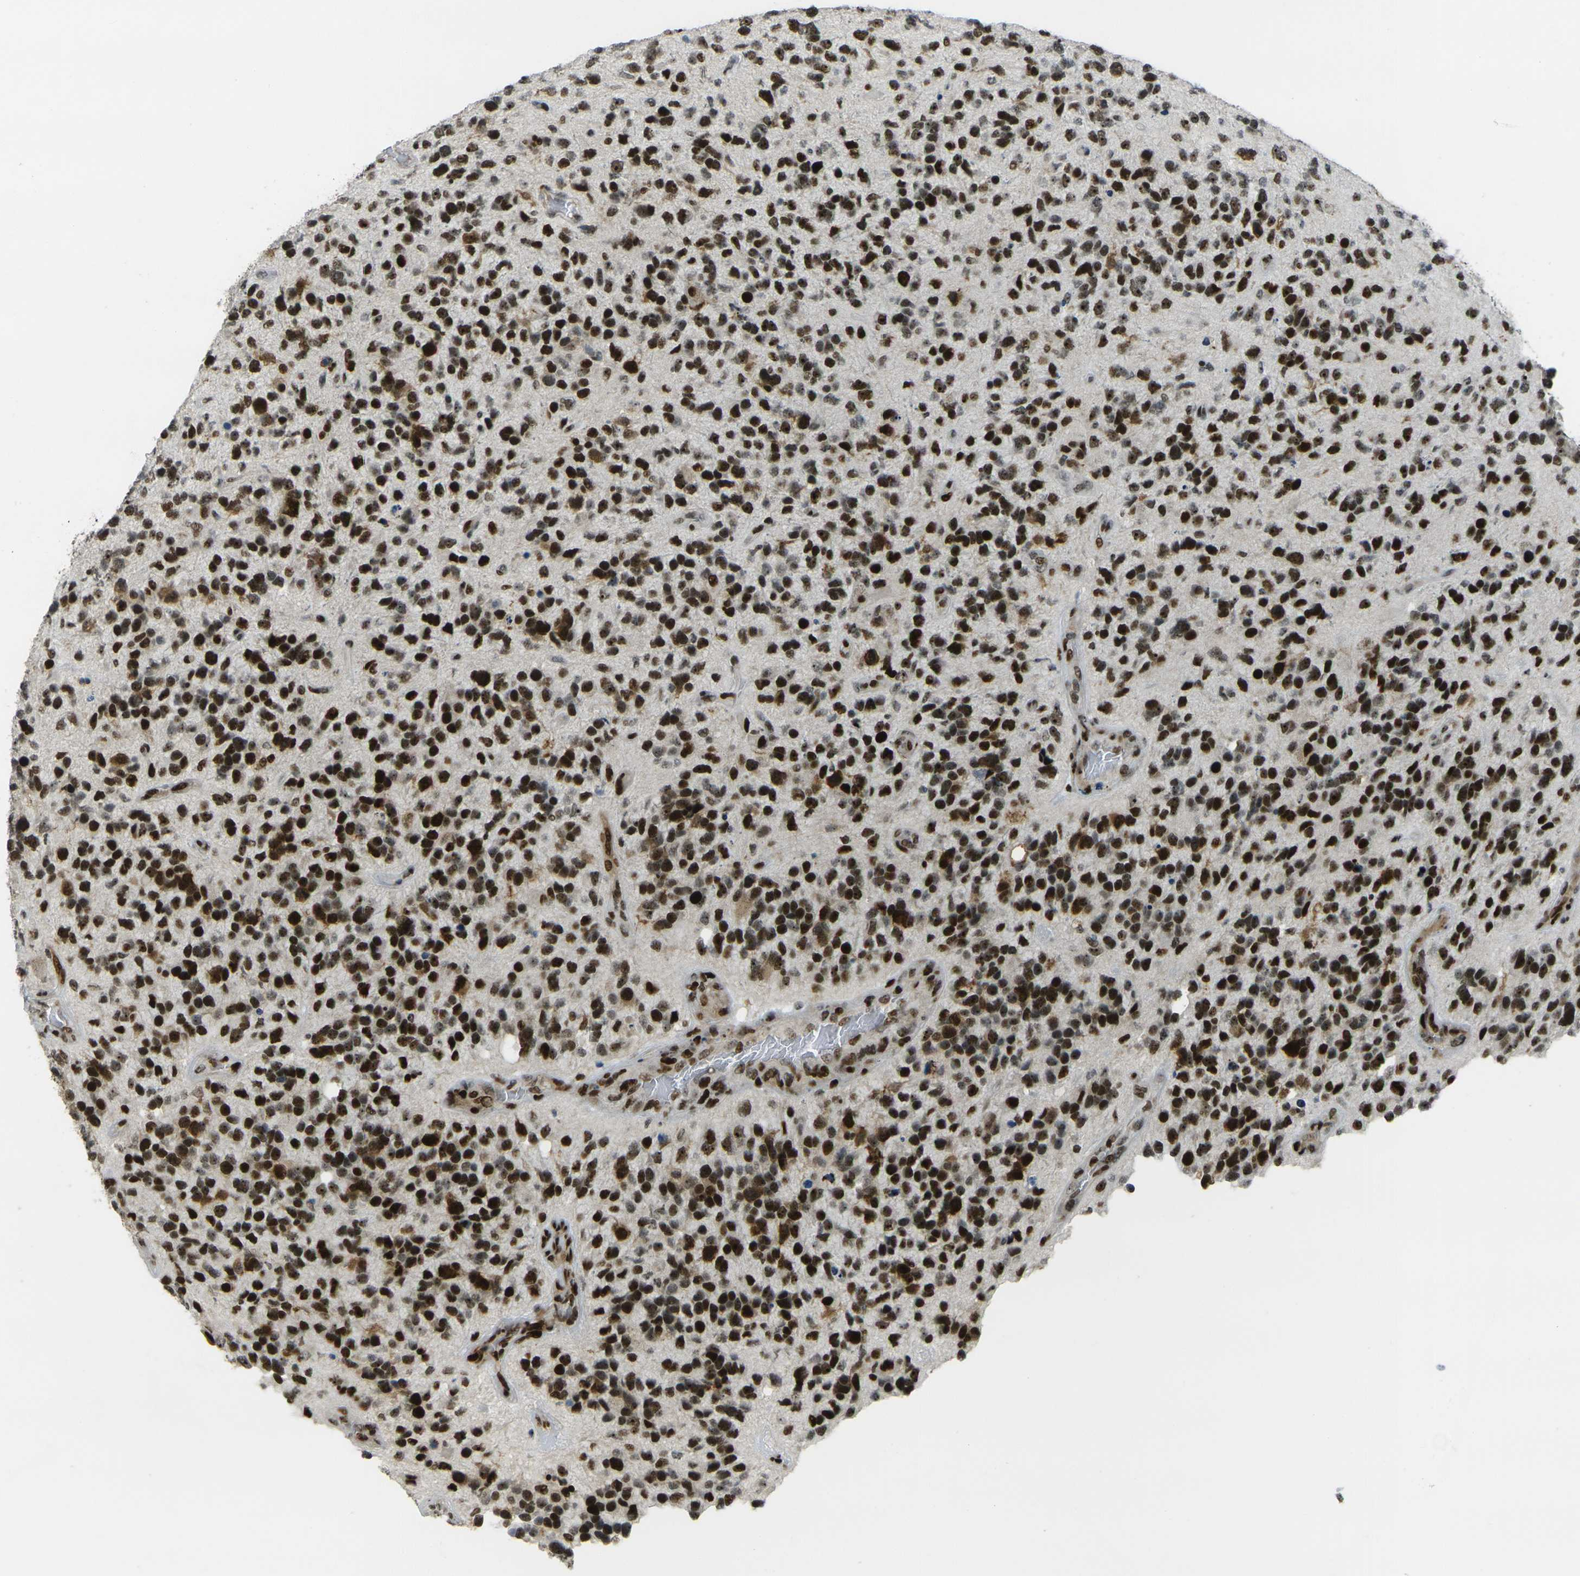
{"staining": {"intensity": "strong", "quantity": ">75%", "location": "nuclear"}, "tissue": "glioma", "cell_type": "Tumor cells", "image_type": "cancer", "snomed": [{"axis": "morphology", "description": "Glioma, malignant, High grade"}, {"axis": "topography", "description": "Brain"}], "caption": "Protein analysis of malignant glioma (high-grade) tissue demonstrates strong nuclear expression in approximately >75% of tumor cells.", "gene": "UBE2C", "patient": {"sex": "female", "age": 58}}